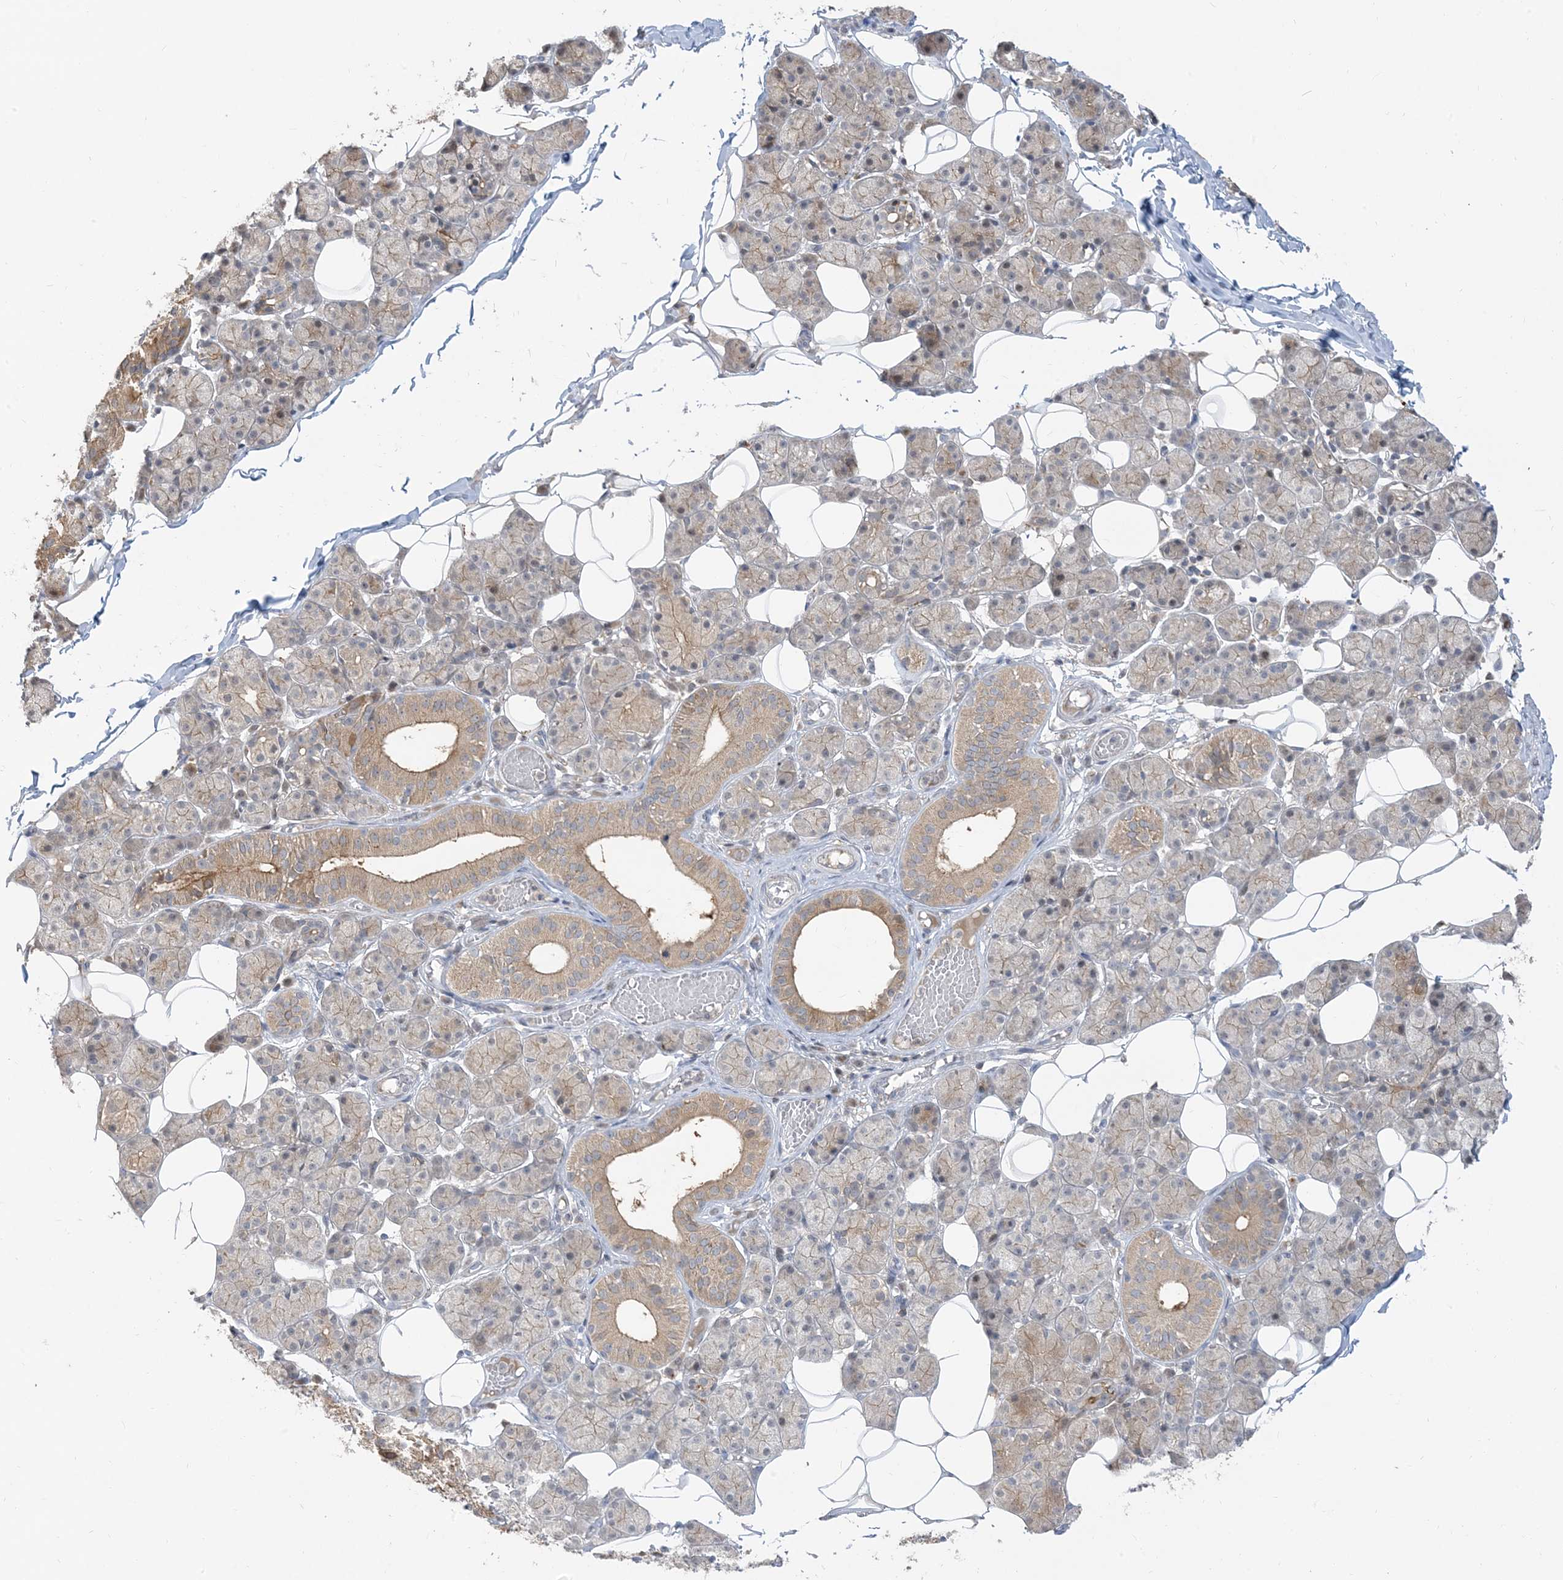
{"staining": {"intensity": "moderate", "quantity": "25%-75%", "location": "cytoplasmic/membranous"}, "tissue": "salivary gland", "cell_type": "Glandular cells", "image_type": "normal", "snomed": [{"axis": "morphology", "description": "Normal tissue, NOS"}, {"axis": "topography", "description": "Salivary gland"}], "caption": "Protein expression by immunohistochemistry exhibits moderate cytoplasmic/membranous expression in about 25%-75% of glandular cells in benign salivary gland. Ihc stains the protein in brown and the nuclei are stained blue.", "gene": "PRRT3", "patient": {"sex": "female", "age": 33}}